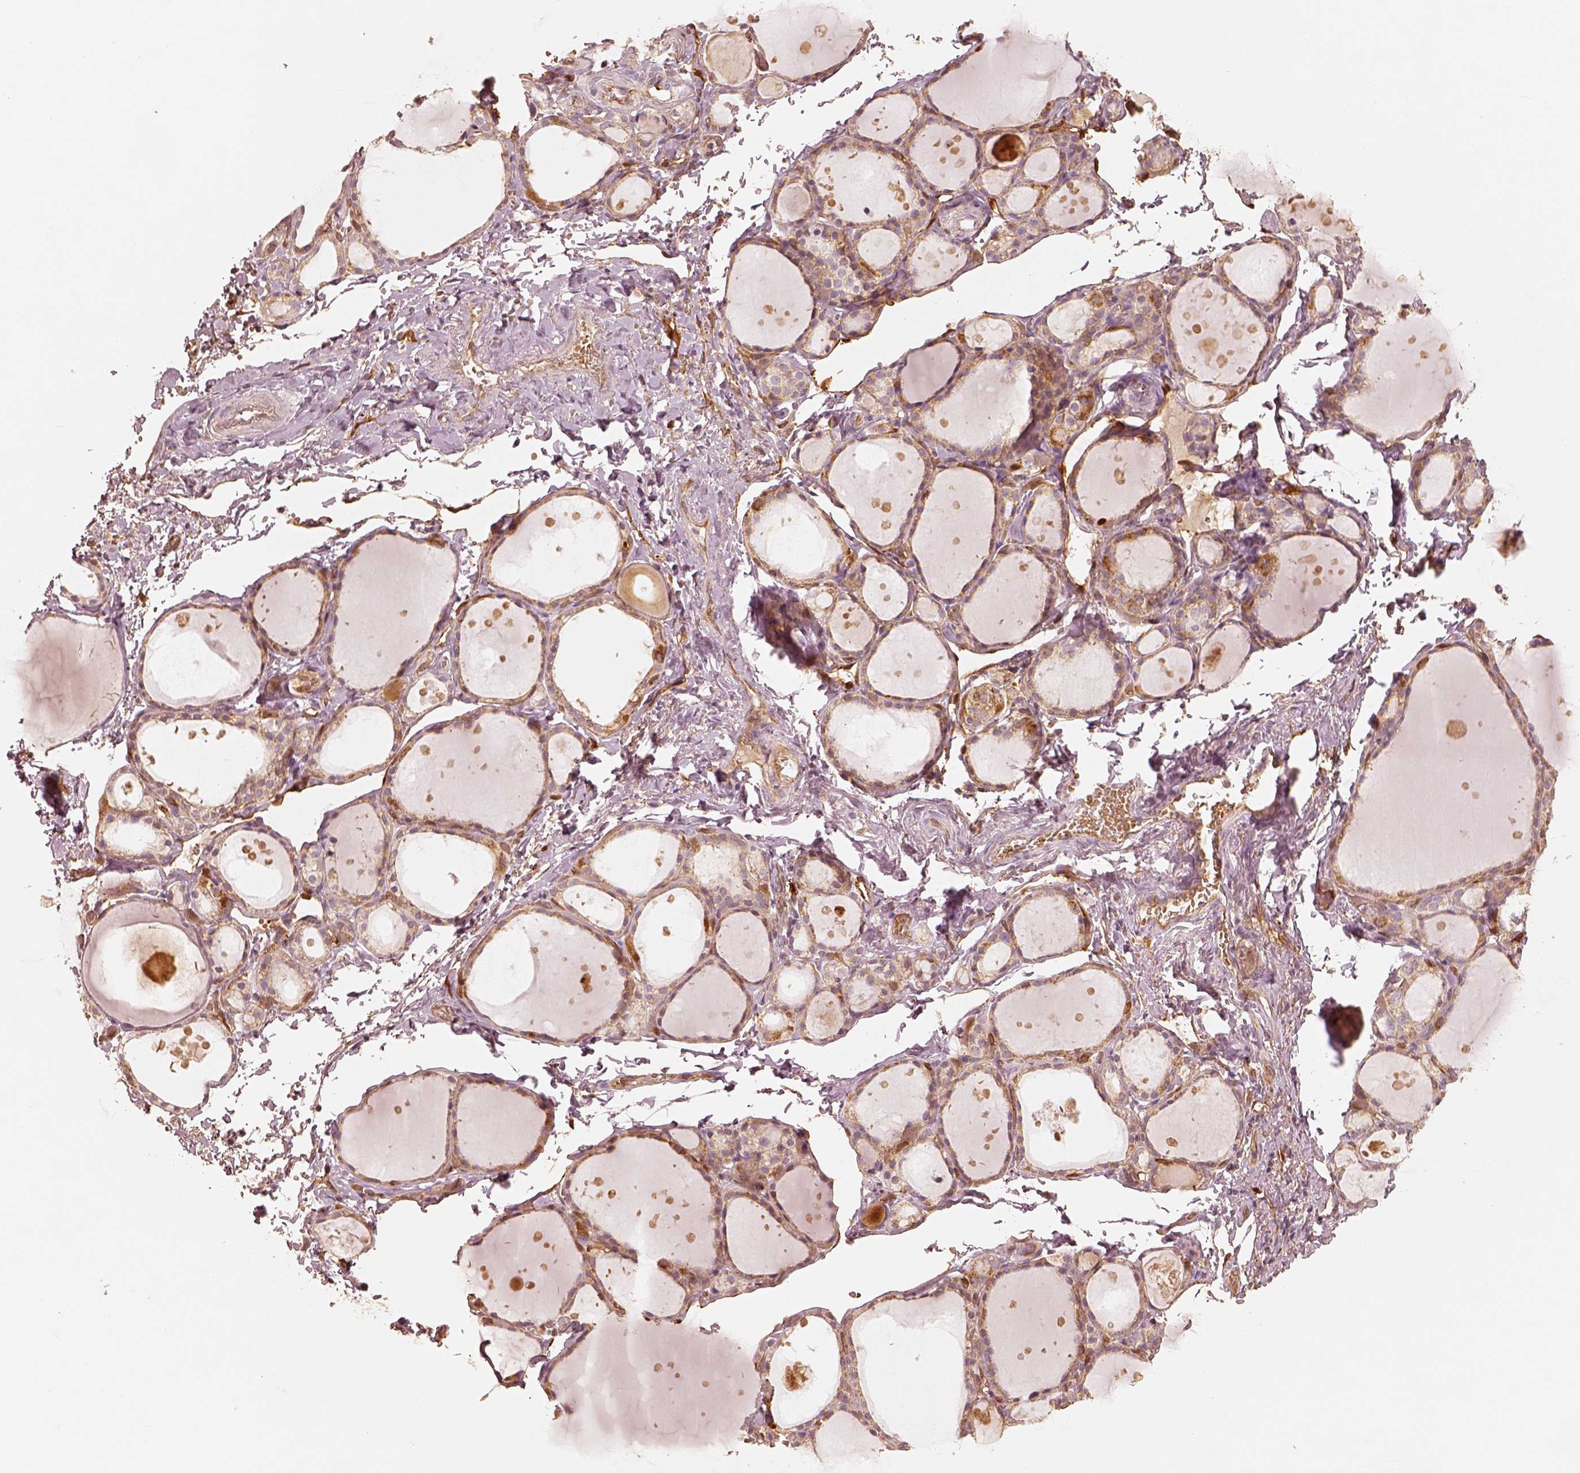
{"staining": {"intensity": "moderate", "quantity": ">75%", "location": "cytoplasmic/membranous"}, "tissue": "thyroid gland", "cell_type": "Glandular cells", "image_type": "normal", "snomed": [{"axis": "morphology", "description": "Normal tissue, NOS"}, {"axis": "topography", "description": "Thyroid gland"}], "caption": "A brown stain highlights moderate cytoplasmic/membranous staining of a protein in glandular cells of normal human thyroid gland.", "gene": "FSCN1", "patient": {"sex": "male", "age": 68}}